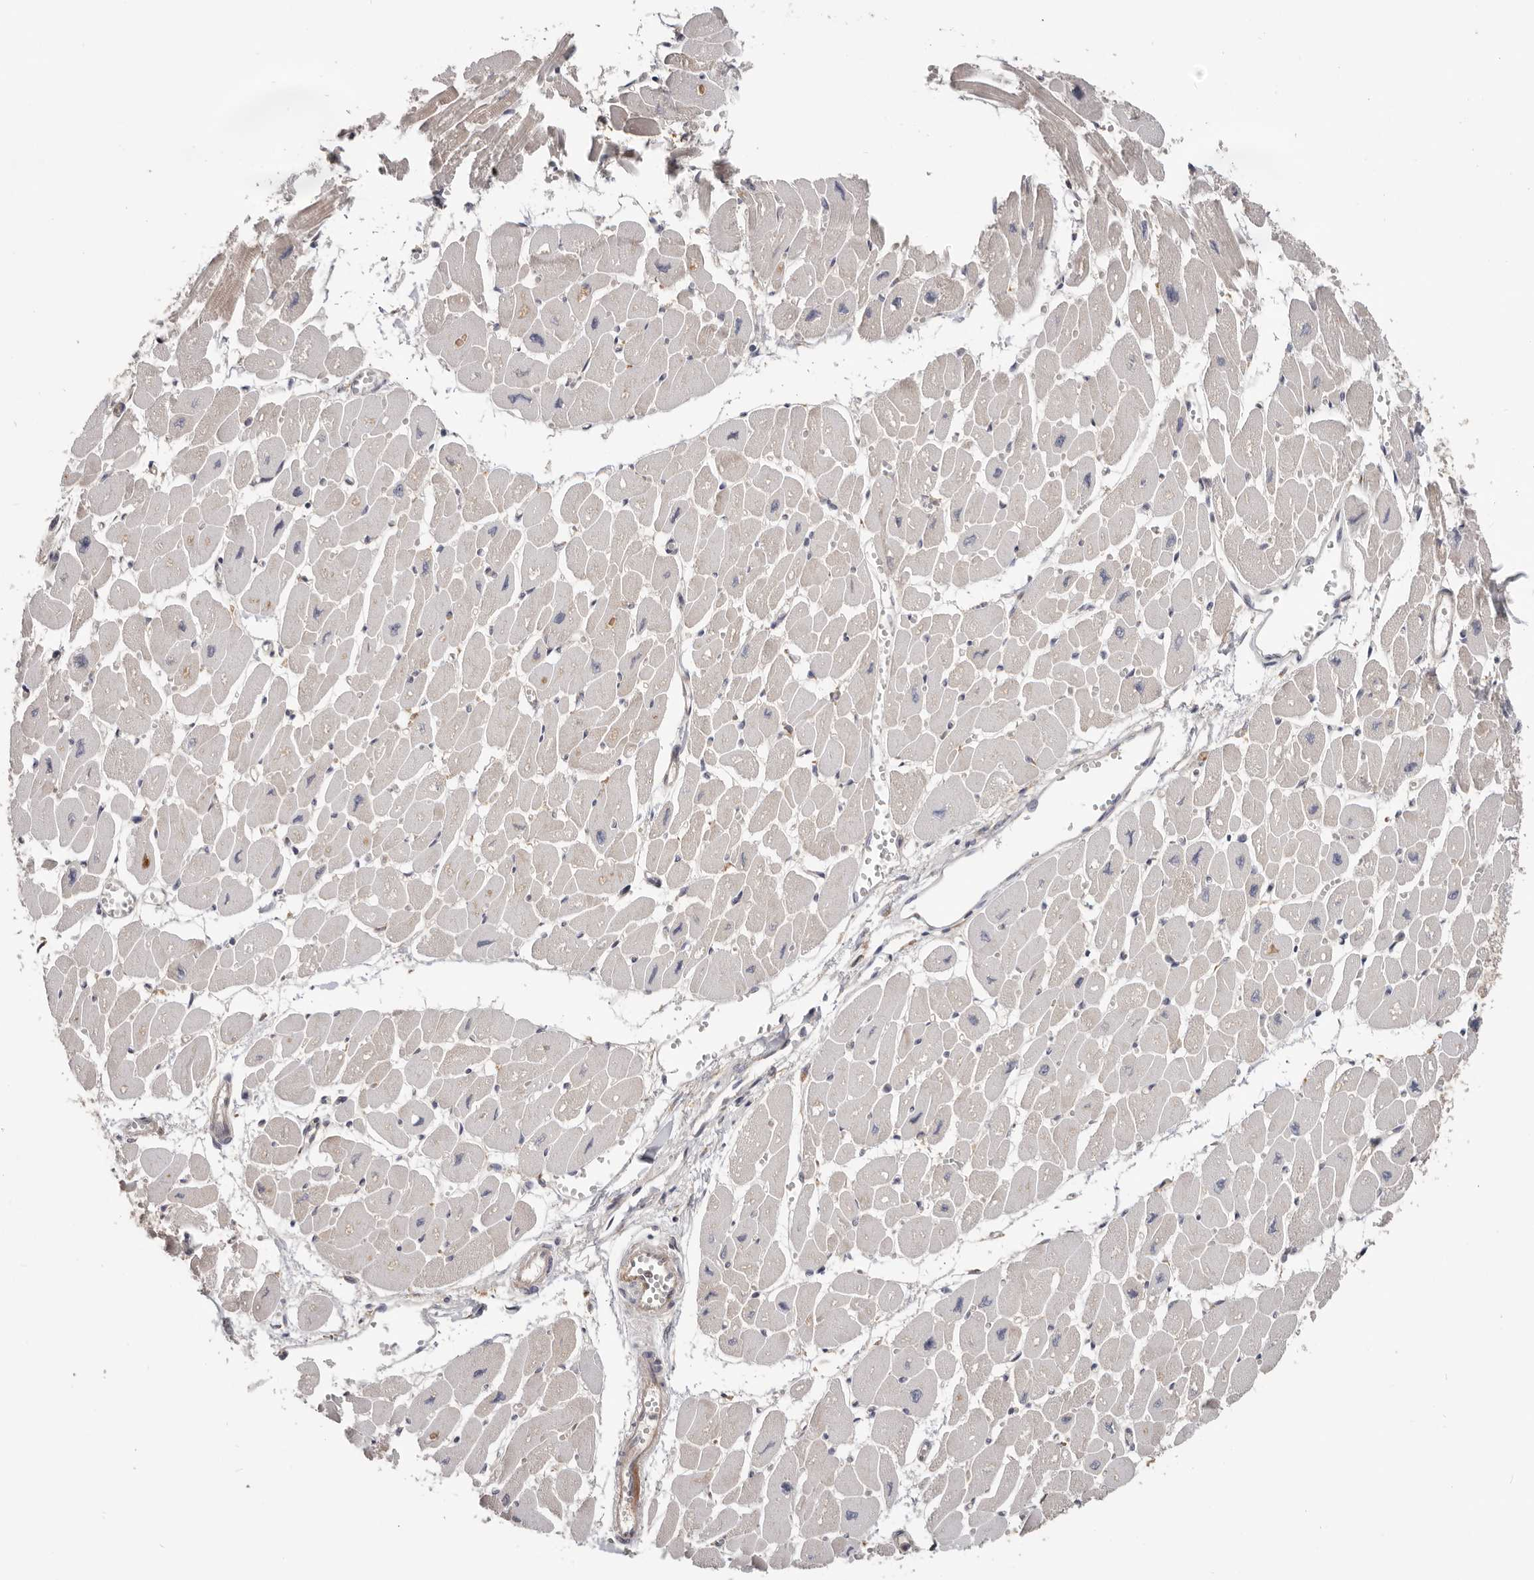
{"staining": {"intensity": "weak", "quantity": "25%-75%", "location": "cytoplasmic/membranous"}, "tissue": "heart muscle", "cell_type": "Cardiomyocytes", "image_type": "normal", "snomed": [{"axis": "morphology", "description": "Normal tissue, NOS"}, {"axis": "topography", "description": "Heart"}], "caption": "Heart muscle was stained to show a protein in brown. There is low levels of weak cytoplasmic/membranous expression in about 25%-75% of cardiomyocytes. The staining was performed using DAB (3,3'-diaminobenzidine) to visualize the protein expression in brown, while the nuclei were stained in blue with hematoxylin (Magnification: 20x).", "gene": "LRP6", "patient": {"sex": "female", "age": 54}}